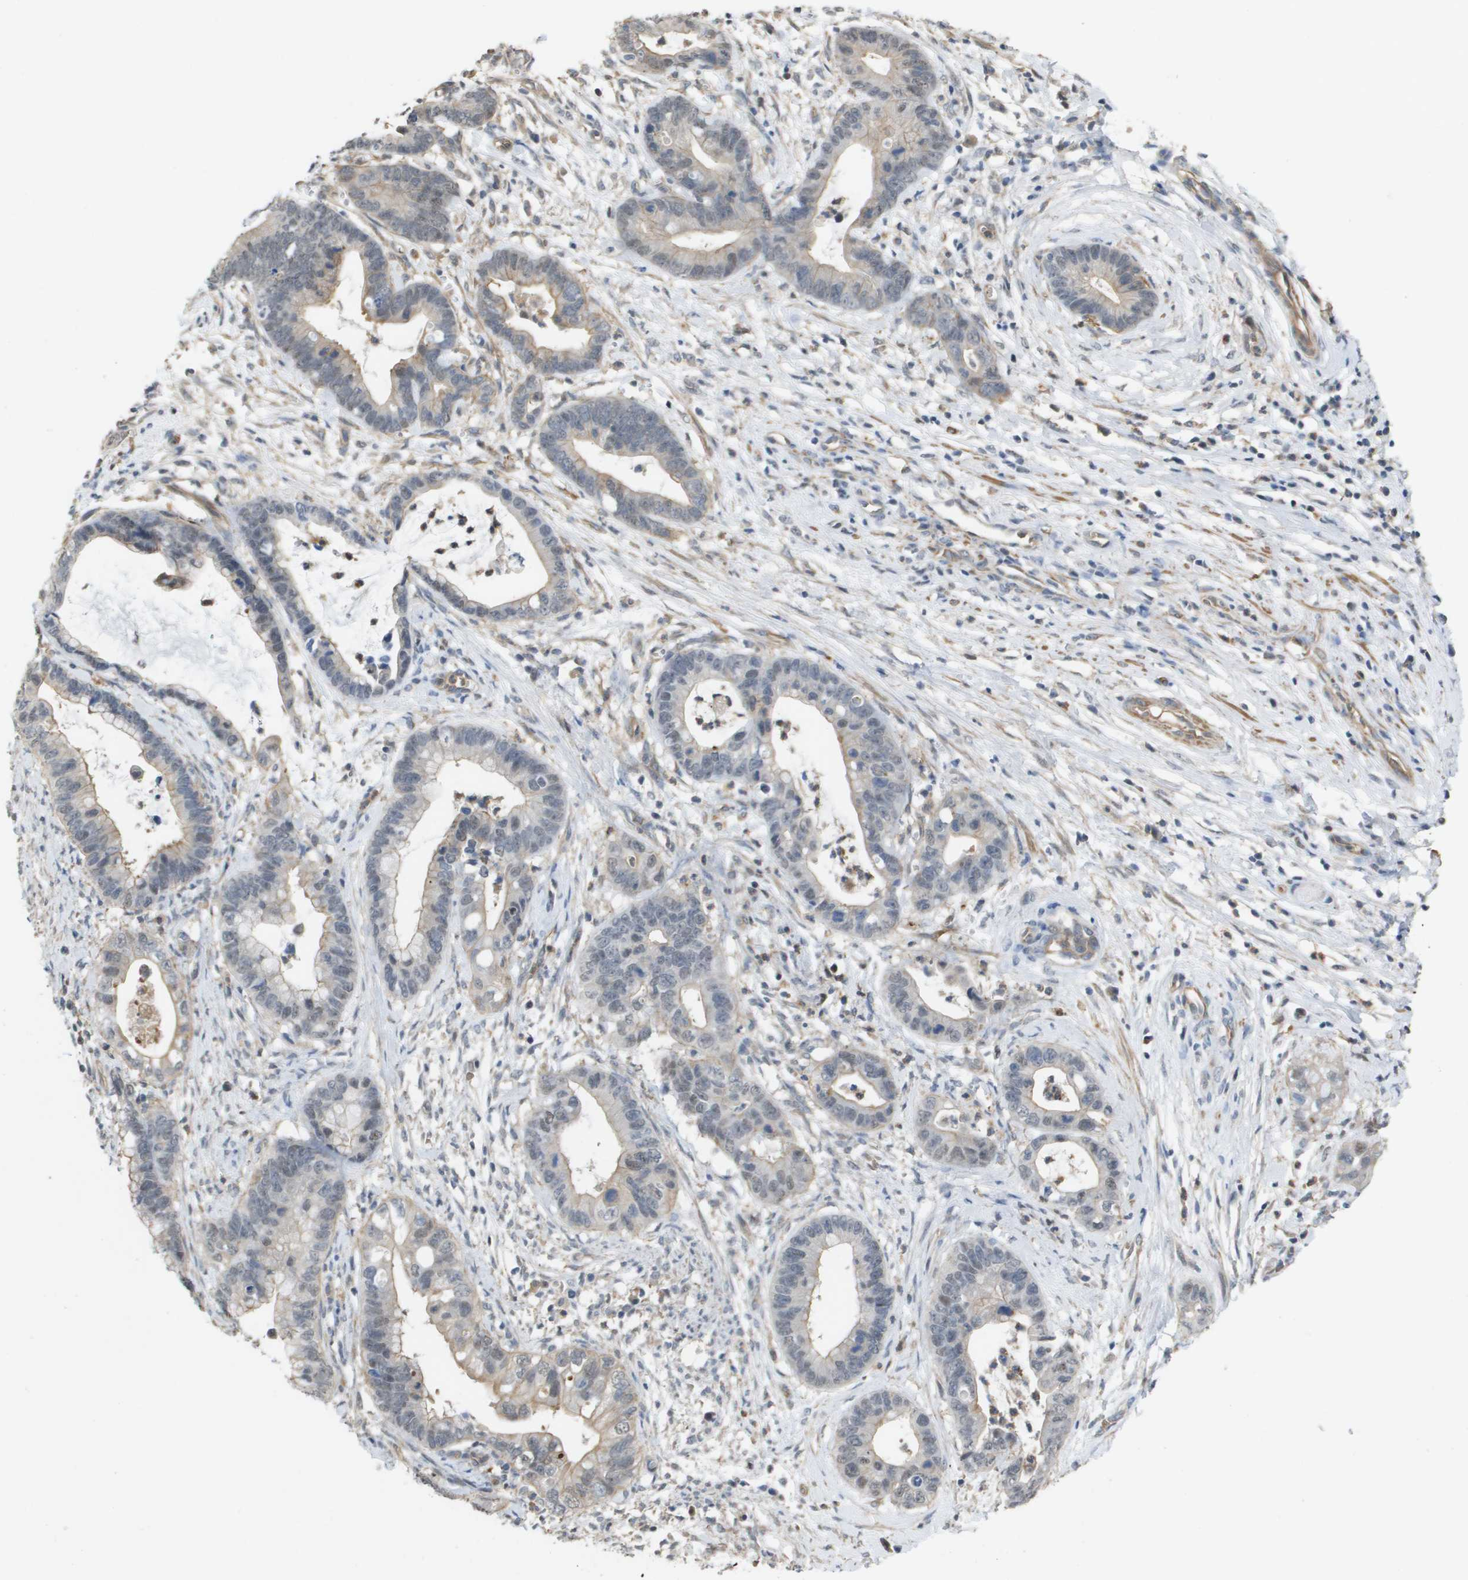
{"staining": {"intensity": "negative", "quantity": "none", "location": "none"}, "tissue": "cervical cancer", "cell_type": "Tumor cells", "image_type": "cancer", "snomed": [{"axis": "morphology", "description": "Adenocarcinoma, NOS"}, {"axis": "topography", "description": "Cervix"}], "caption": "Cervical cancer (adenocarcinoma) was stained to show a protein in brown. There is no significant positivity in tumor cells.", "gene": "RNF112", "patient": {"sex": "female", "age": 44}}